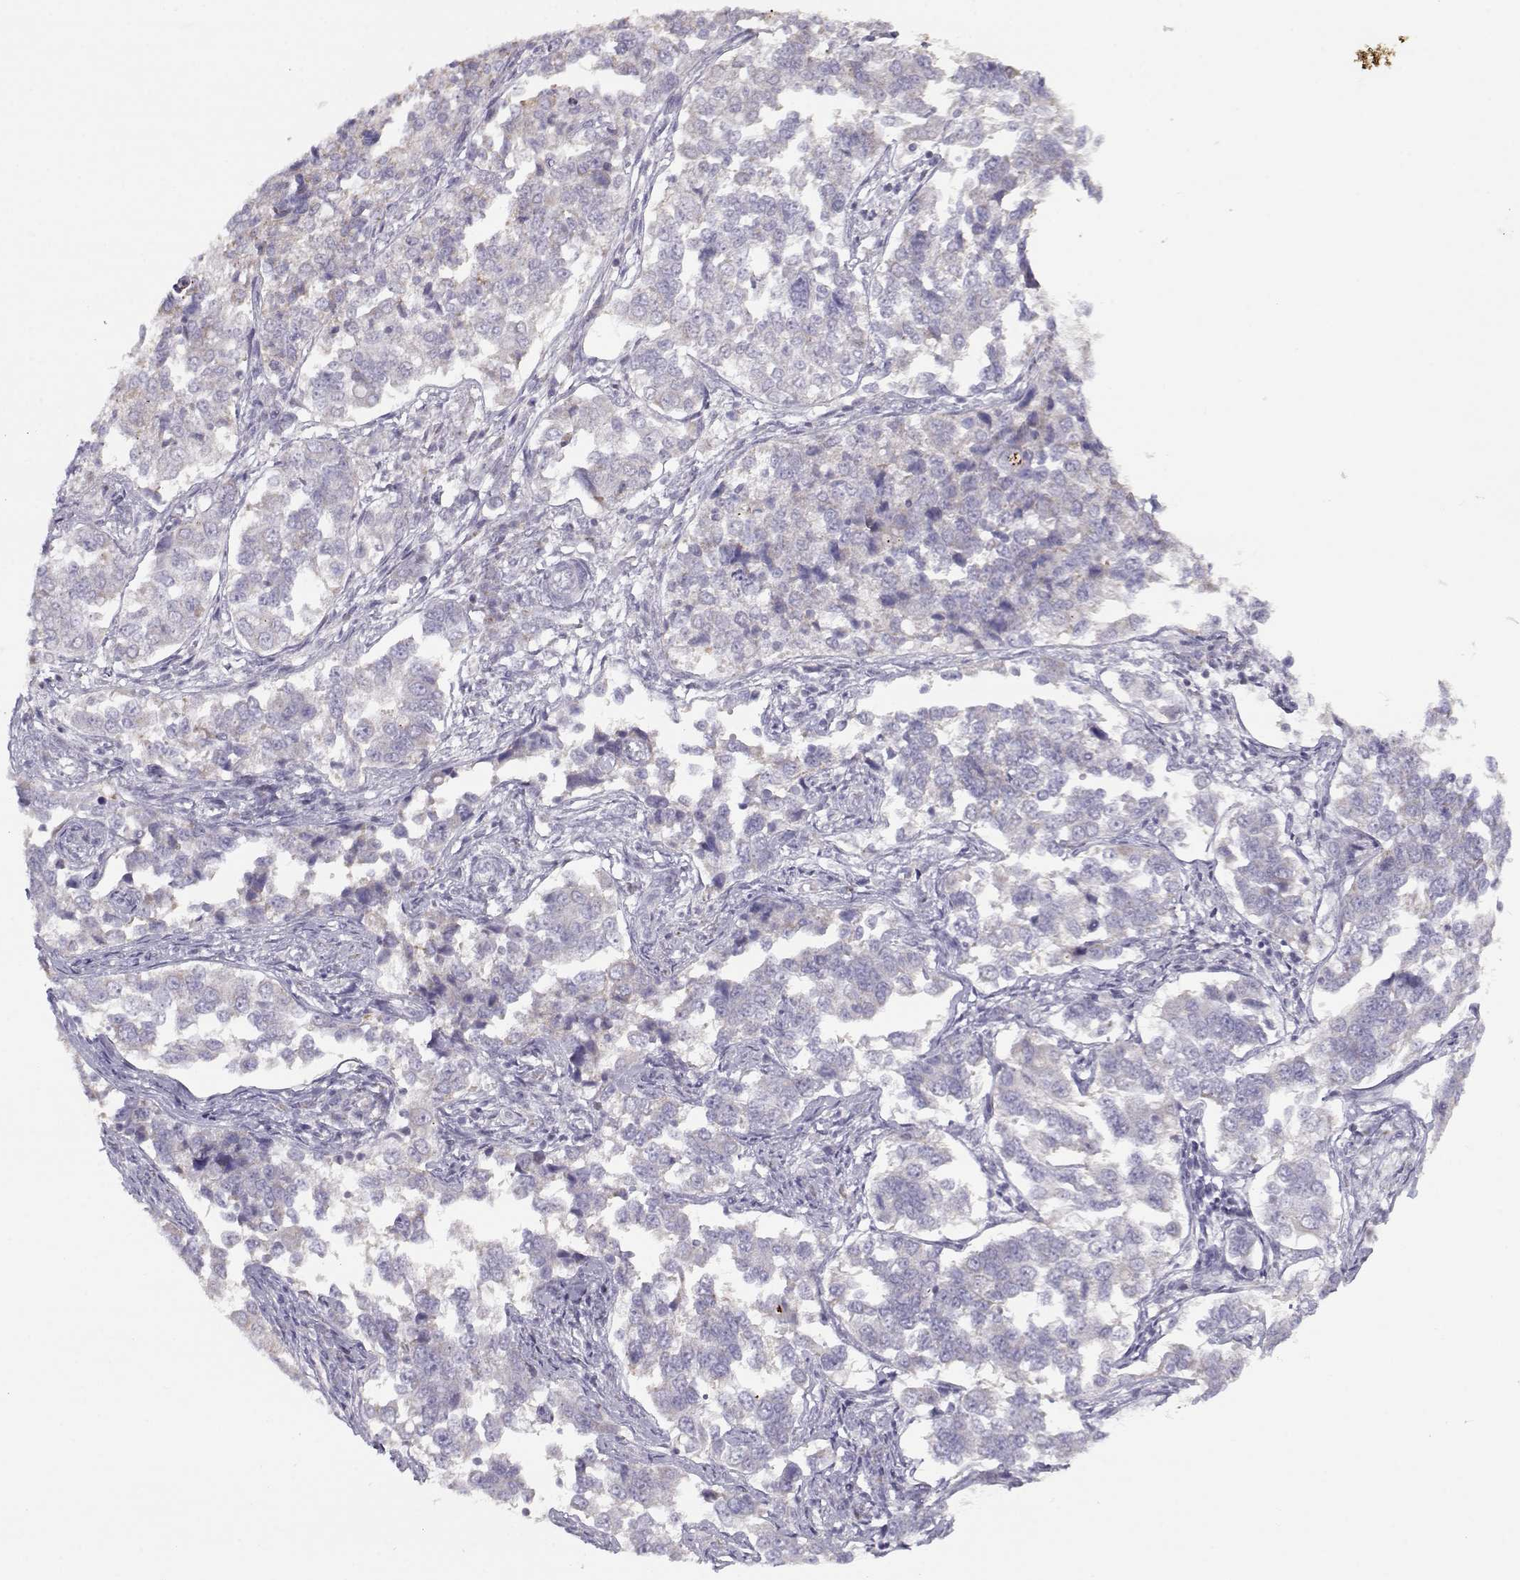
{"staining": {"intensity": "negative", "quantity": "none", "location": "none"}, "tissue": "endometrial cancer", "cell_type": "Tumor cells", "image_type": "cancer", "snomed": [{"axis": "morphology", "description": "Adenocarcinoma, NOS"}, {"axis": "topography", "description": "Endometrium"}], "caption": "Human endometrial adenocarcinoma stained for a protein using immunohistochemistry shows no positivity in tumor cells.", "gene": "KLF17", "patient": {"sex": "female", "age": 43}}